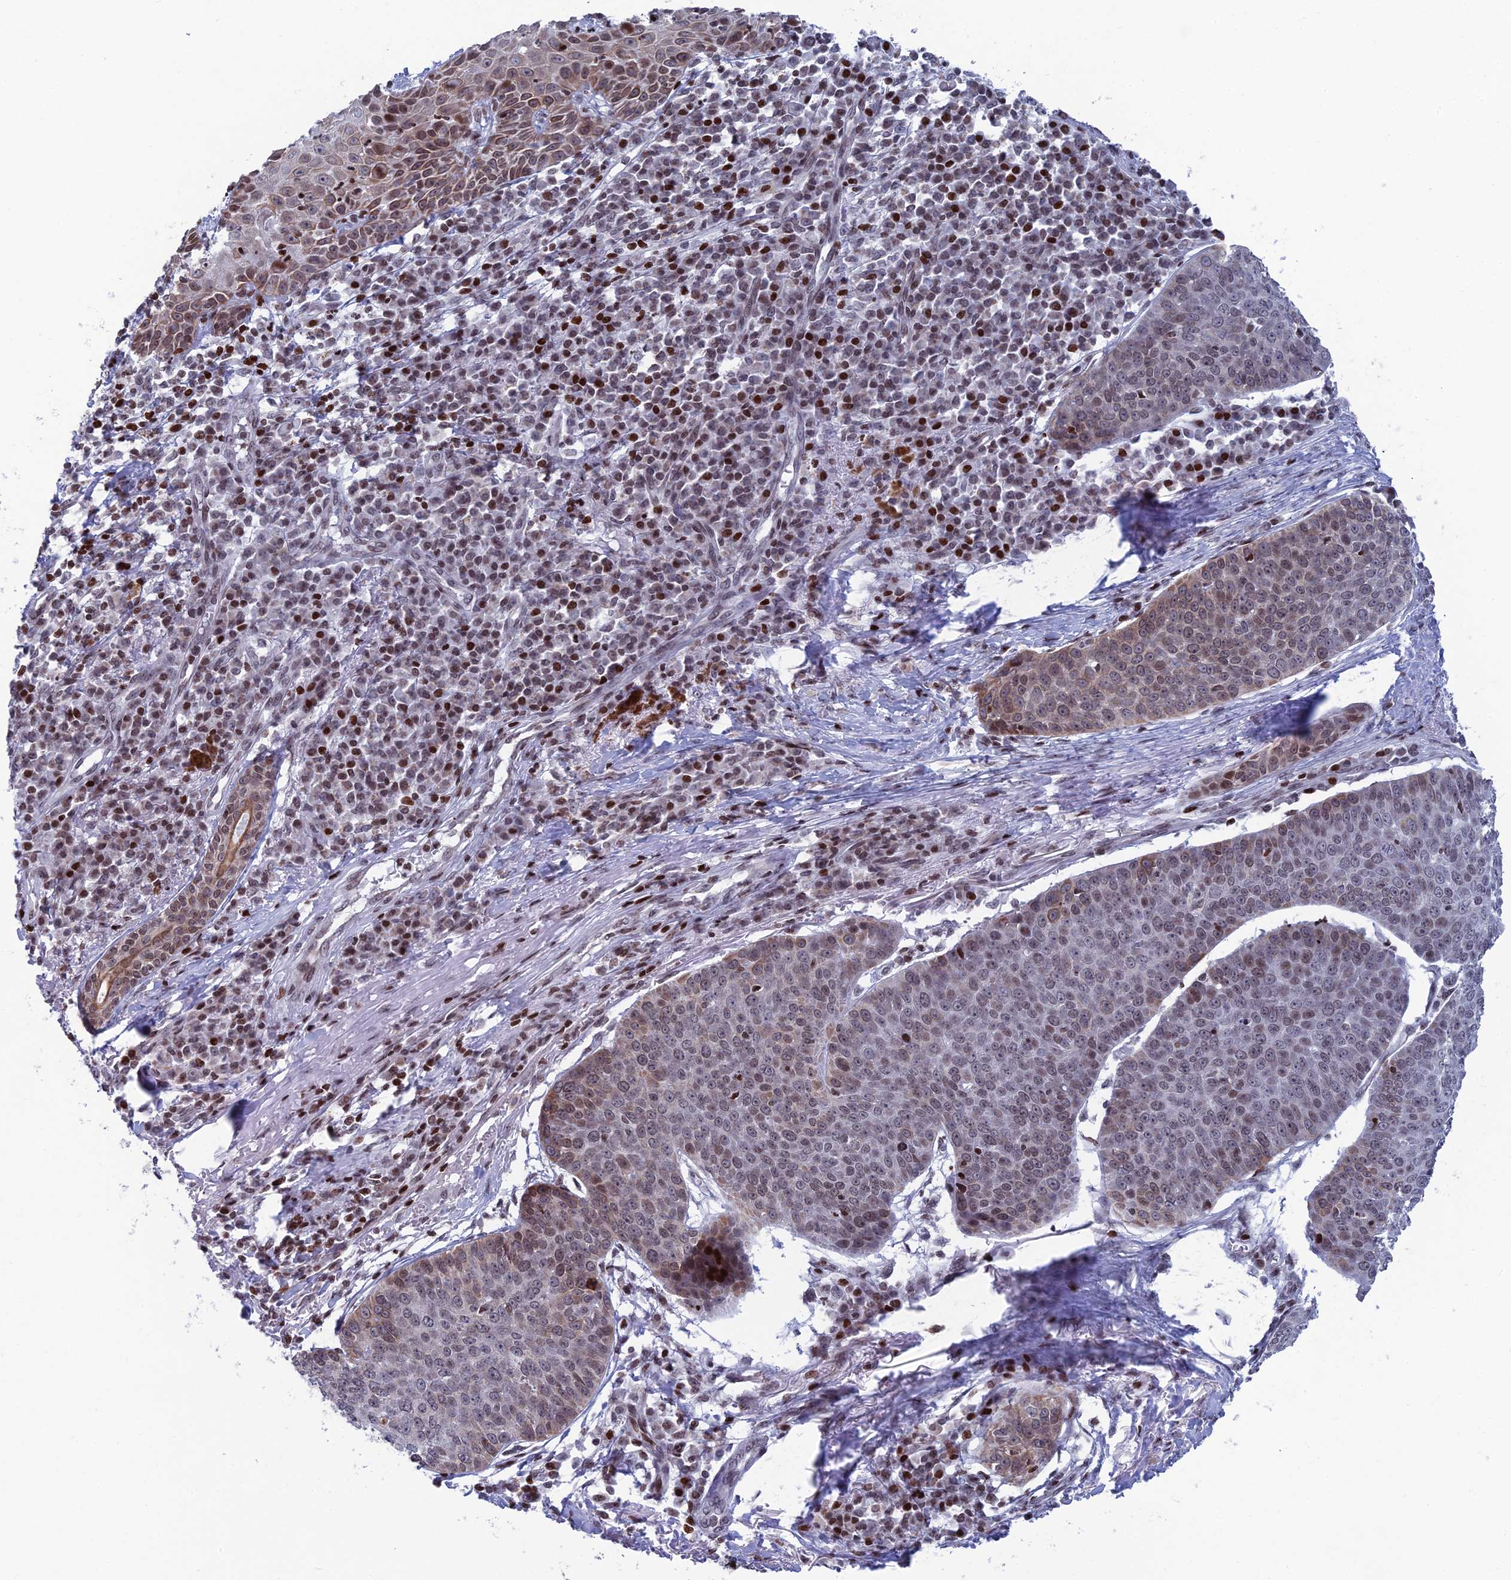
{"staining": {"intensity": "moderate", "quantity": "<25%", "location": "cytoplasmic/membranous,nuclear"}, "tissue": "skin cancer", "cell_type": "Tumor cells", "image_type": "cancer", "snomed": [{"axis": "morphology", "description": "Squamous cell carcinoma, NOS"}, {"axis": "topography", "description": "Skin"}], "caption": "Squamous cell carcinoma (skin) stained with a protein marker reveals moderate staining in tumor cells.", "gene": "AFF3", "patient": {"sex": "male", "age": 71}}